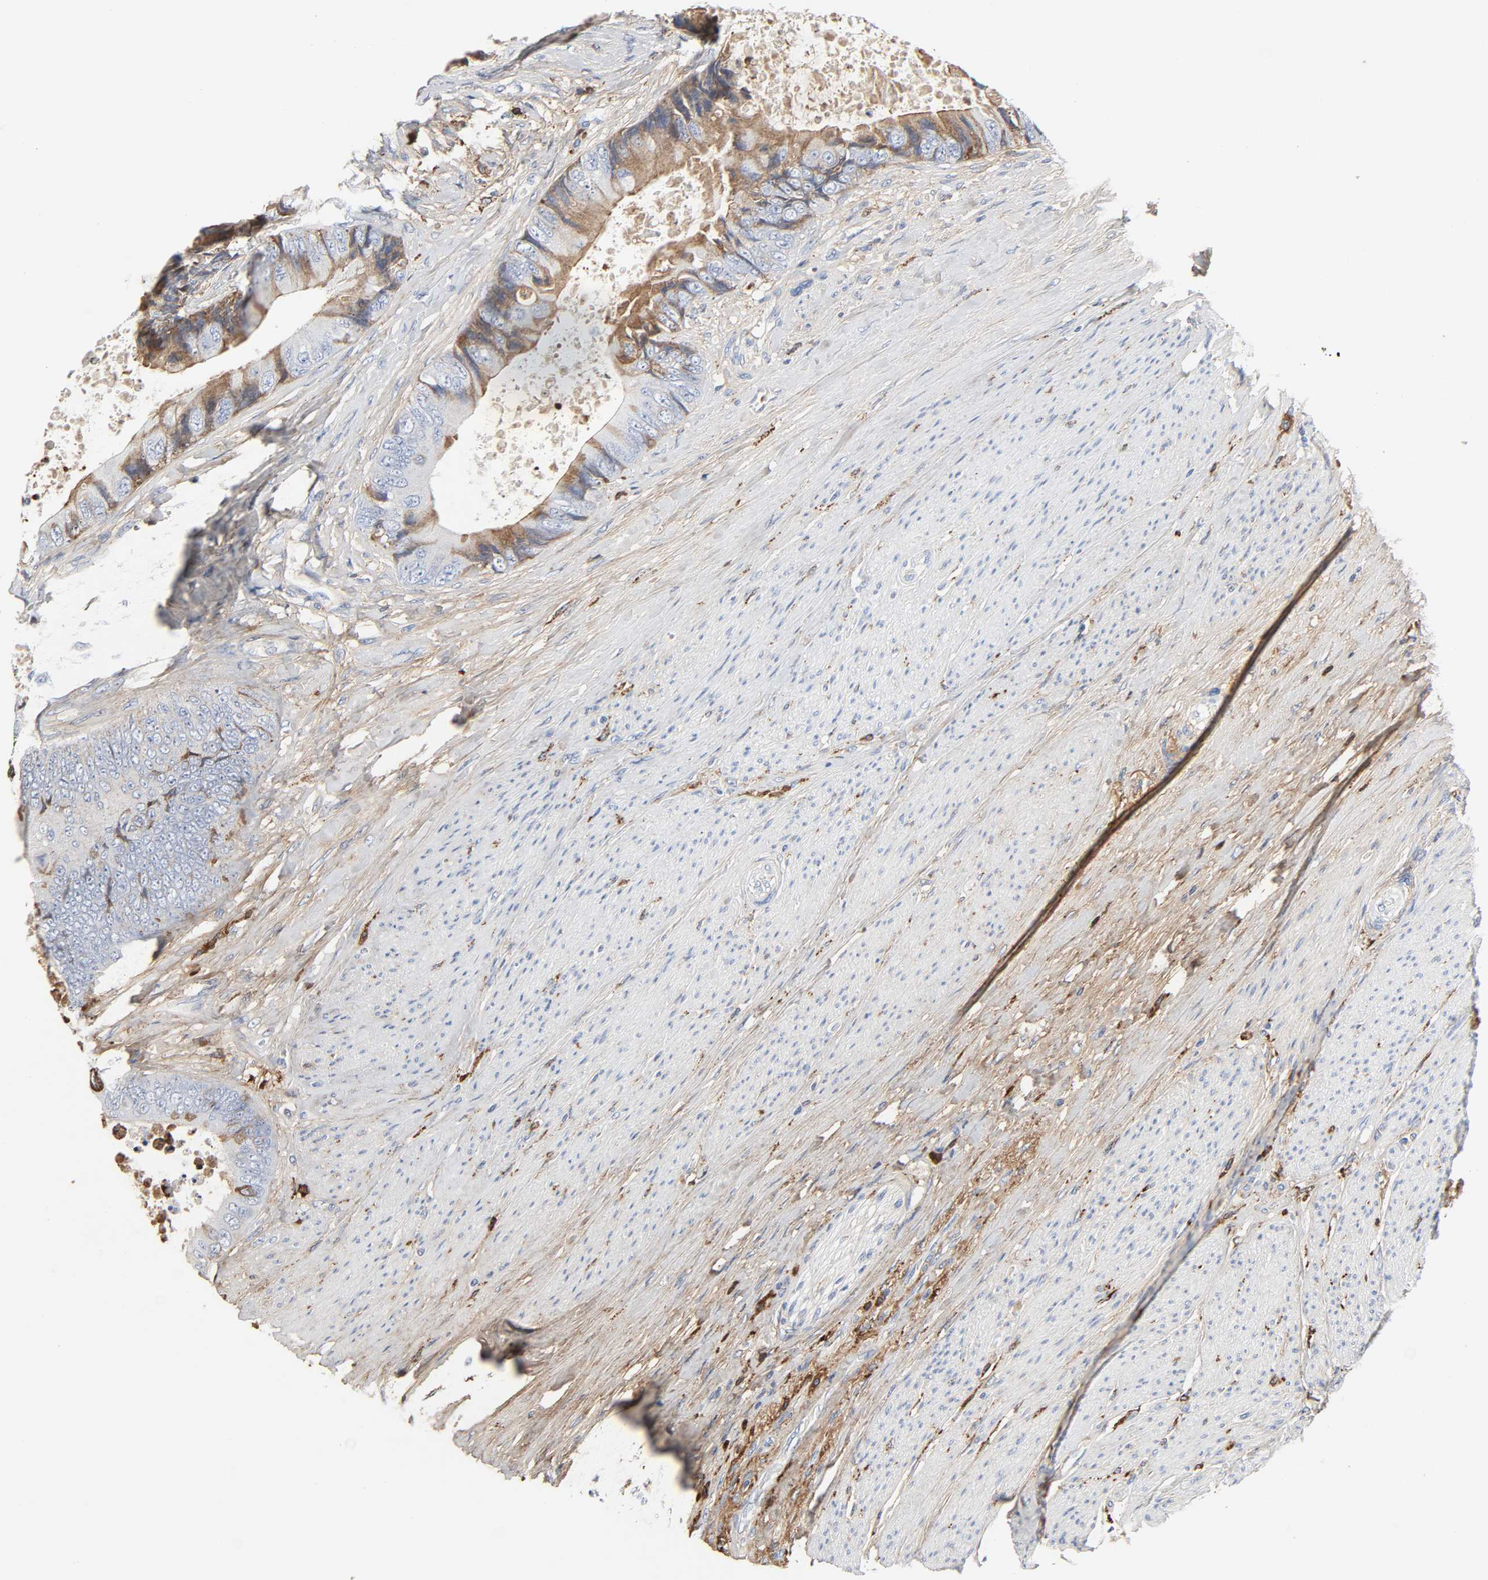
{"staining": {"intensity": "moderate", "quantity": "25%-75%", "location": "cytoplasmic/membranous"}, "tissue": "colorectal cancer", "cell_type": "Tumor cells", "image_type": "cancer", "snomed": [{"axis": "morphology", "description": "Adenocarcinoma, NOS"}, {"axis": "topography", "description": "Rectum"}], "caption": "High-power microscopy captured an immunohistochemistry (IHC) micrograph of colorectal cancer (adenocarcinoma), revealing moderate cytoplasmic/membranous positivity in approximately 25%-75% of tumor cells.", "gene": "C3", "patient": {"sex": "female", "age": 77}}